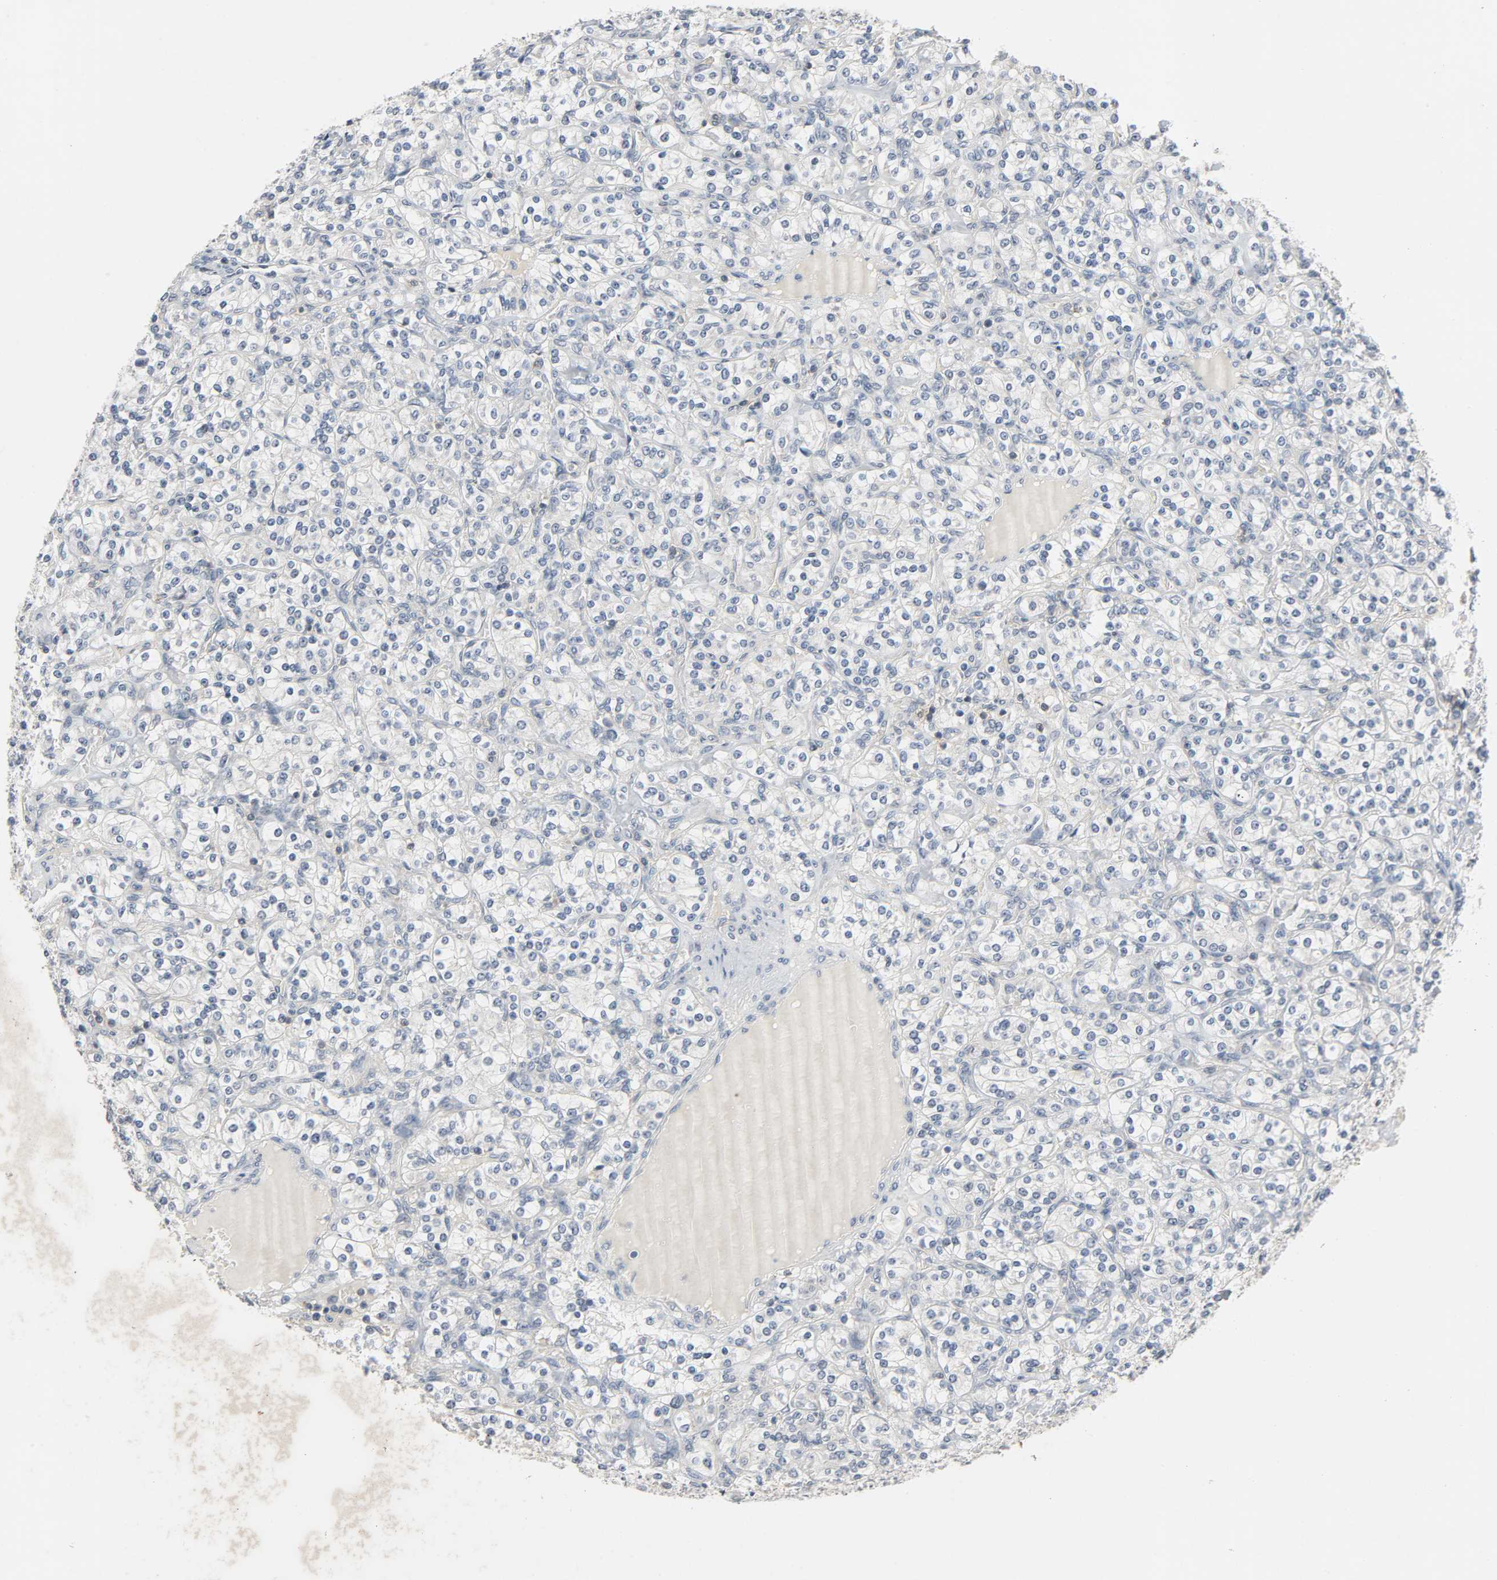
{"staining": {"intensity": "negative", "quantity": "none", "location": "none"}, "tissue": "renal cancer", "cell_type": "Tumor cells", "image_type": "cancer", "snomed": [{"axis": "morphology", "description": "Adenocarcinoma, NOS"}, {"axis": "topography", "description": "Kidney"}], "caption": "Tumor cells are negative for protein expression in human renal cancer.", "gene": "CD4", "patient": {"sex": "male", "age": 77}}